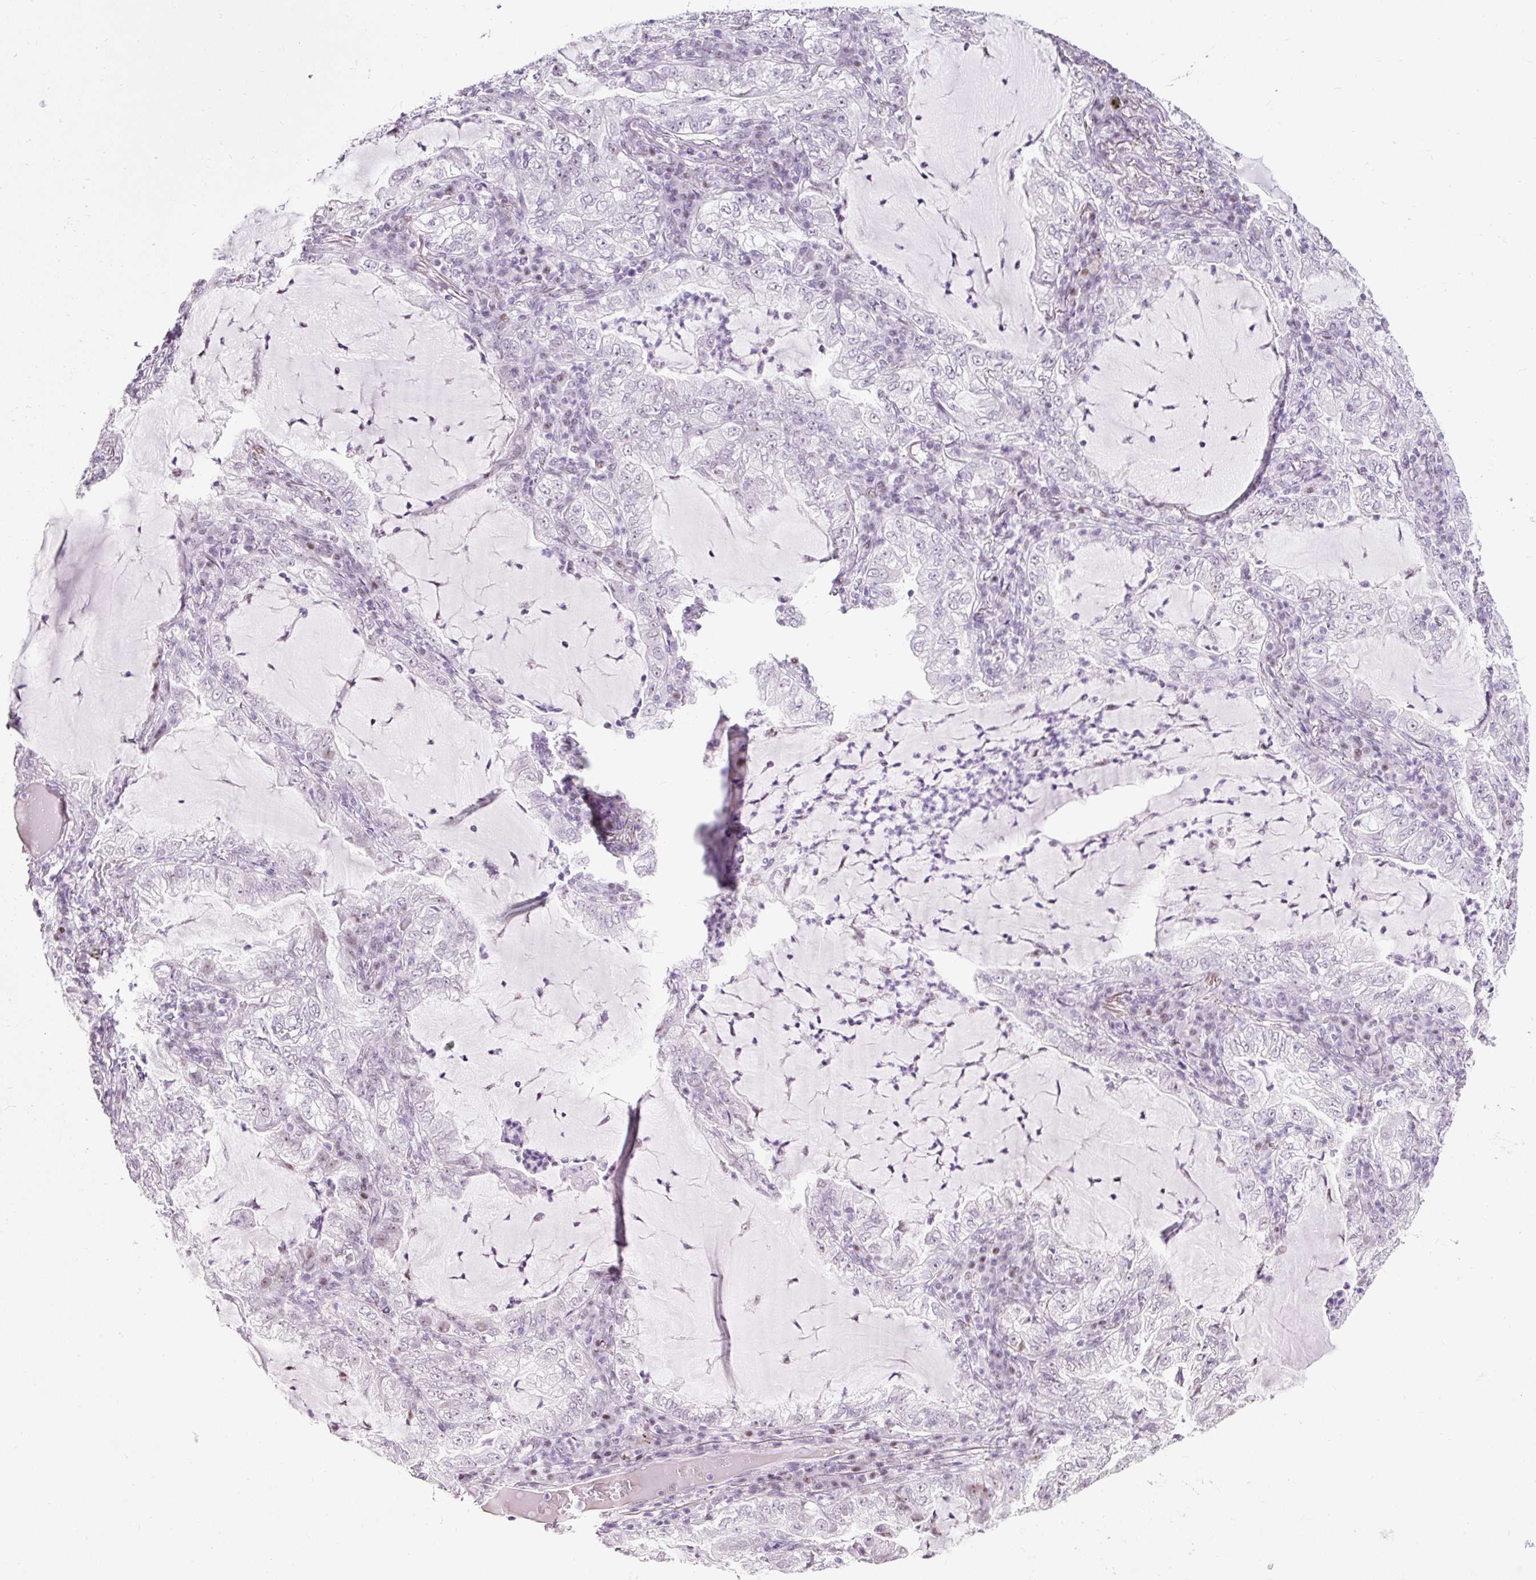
{"staining": {"intensity": "negative", "quantity": "none", "location": "none"}, "tissue": "lung cancer", "cell_type": "Tumor cells", "image_type": "cancer", "snomed": [{"axis": "morphology", "description": "Adenocarcinoma, NOS"}, {"axis": "topography", "description": "Lung"}], "caption": "High power microscopy image of an IHC photomicrograph of adenocarcinoma (lung), revealing no significant staining in tumor cells.", "gene": "PDE6B", "patient": {"sex": "female", "age": 73}}